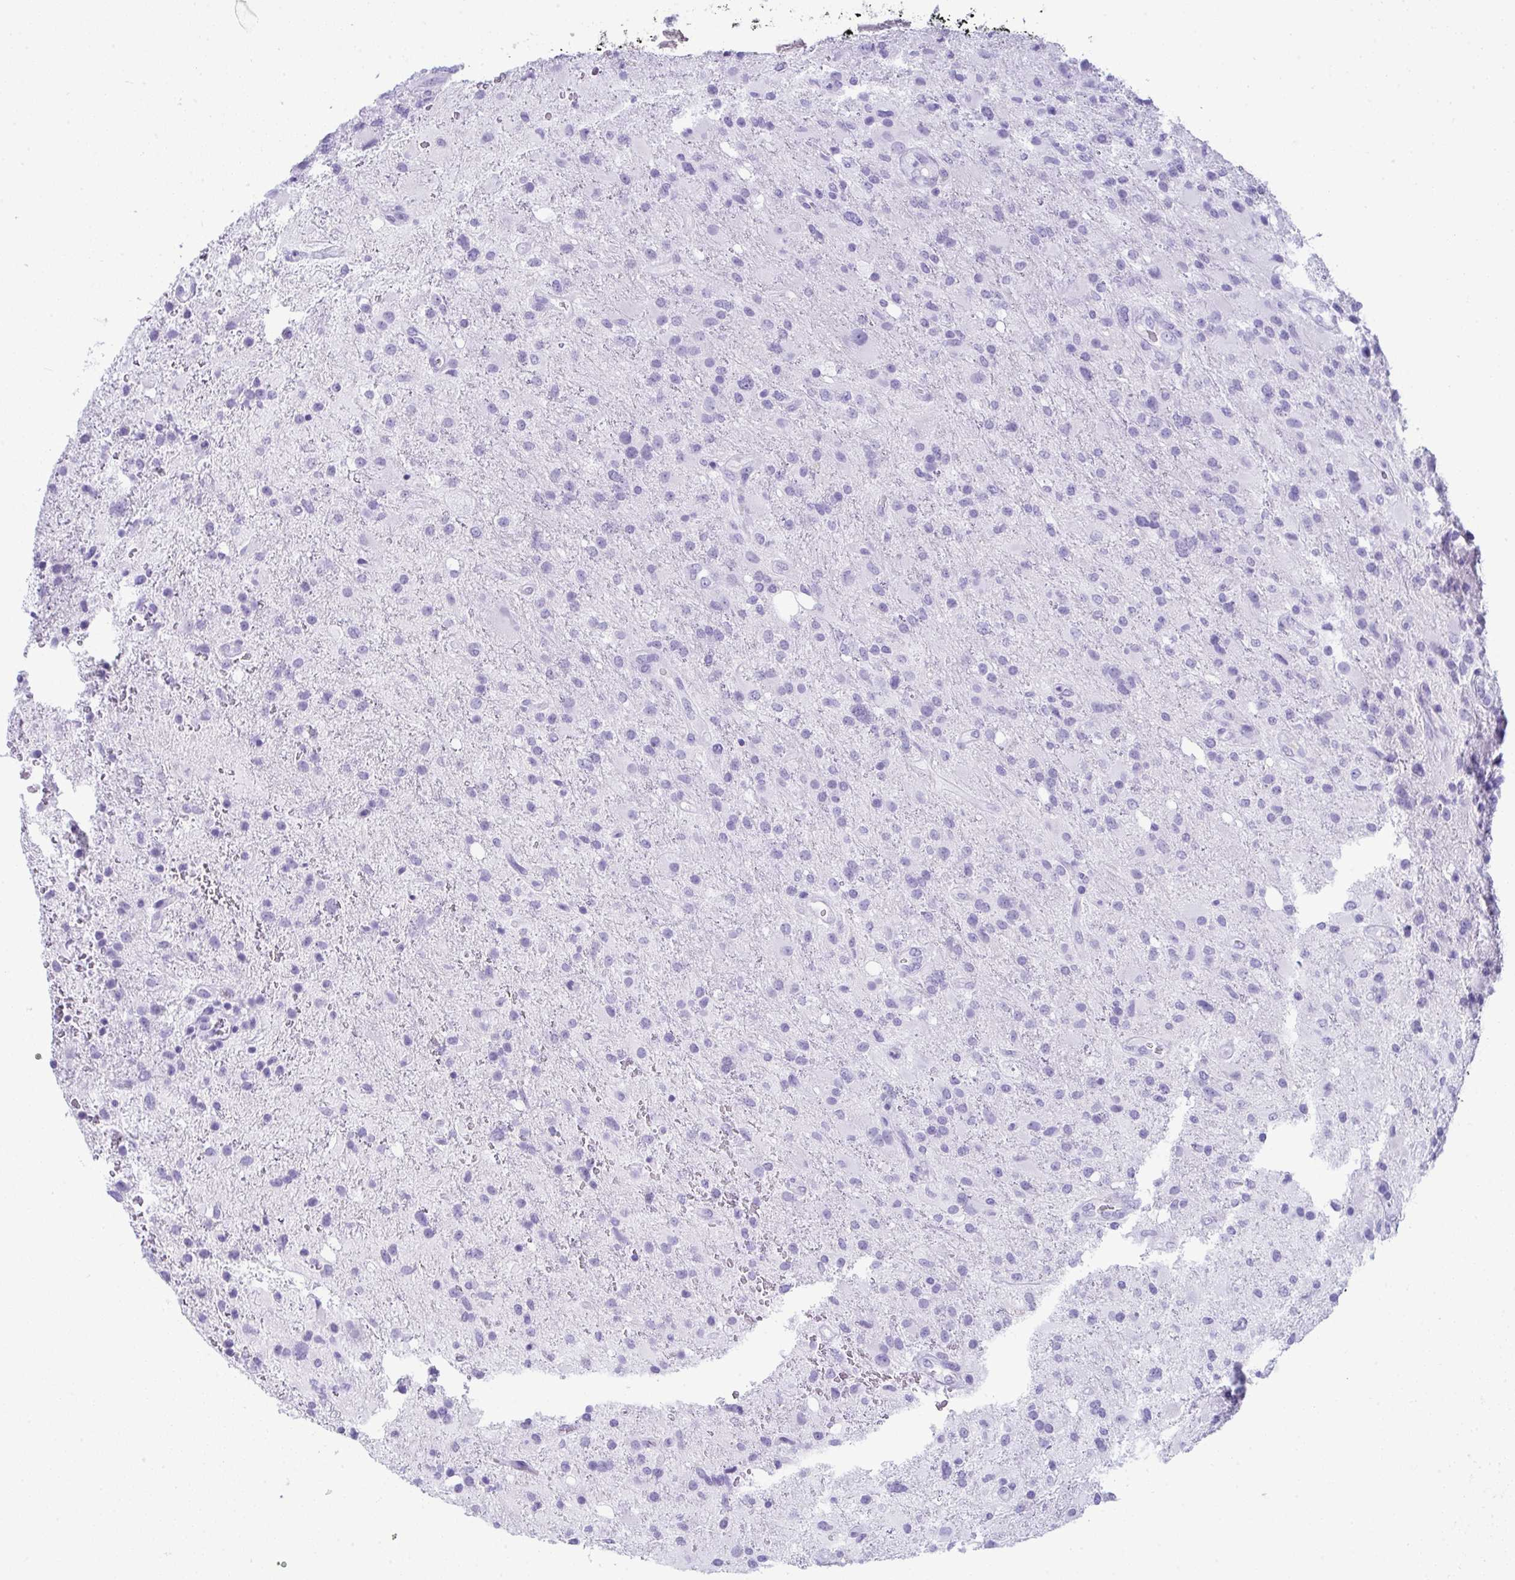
{"staining": {"intensity": "negative", "quantity": "none", "location": "none"}, "tissue": "glioma", "cell_type": "Tumor cells", "image_type": "cancer", "snomed": [{"axis": "morphology", "description": "Glioma, malignant, High grade"}, {"axis": "topography", "description": "Brain"}], "caption": "Tumor cells are negative for protein expression in human high-grade glioma (malignant).", "gene": "JCHAIN", "patient": {"sex": "male", "age": 53}}